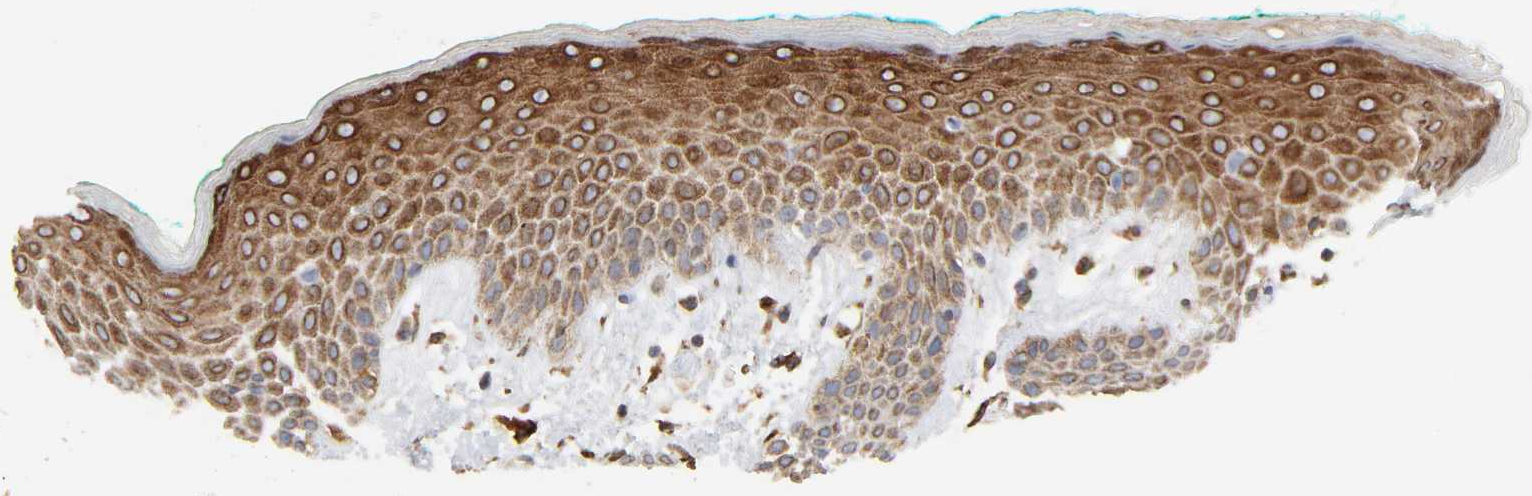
{"staining": {"intensity": "strong", "quantity": ">75%", "location": "cytoplasmic/membranous"}, "tissue": "skin", "cell_type": "Epidermal cells", "image_type": "normal", "snomed": [{"axis": "morphology", "description": "Normal tissue, NOS"}, {"axis": "topography", "description": "Anal"}], "caption": "Strong cytoplasmic/membranous protein staining is present in about >75% of epidermal cells in skin.", "gene": "POR", "patient": {"sex": "male", "age": 74}}